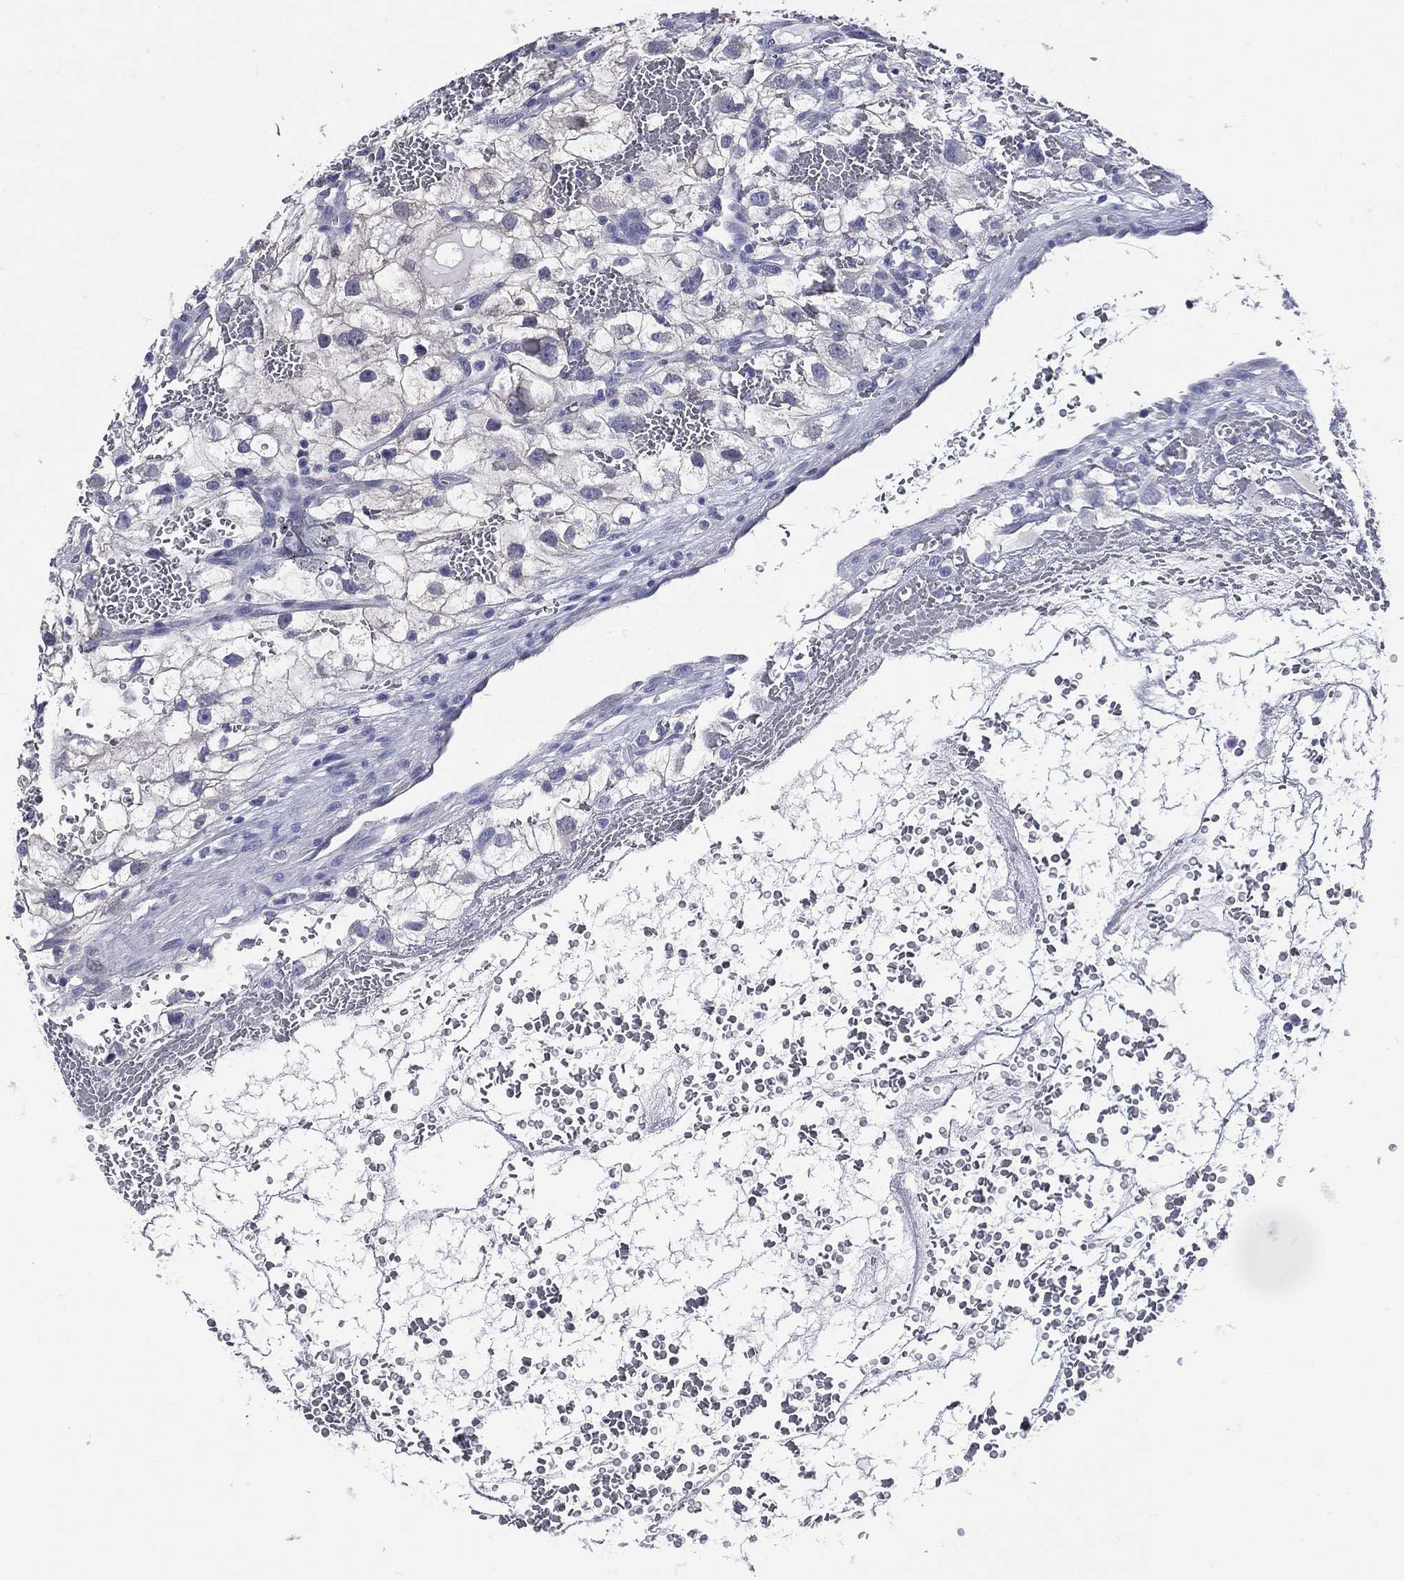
{"staining": {"intensity": "negative", "quantity": "none", "location": "none"}, "tissue": "renal cancer", "cell_type": "Tumor cells", "image_type": "cancer", "snomed": [{"axis": "morphology", "description": "Adenocarcinoma, NOS"}, {"axis": "topography", "description": "Kidney"}], "caption": "High magnification brightfield microscopy of renal cancer stained with DAB (3,3'-diaminobenzidine) (brown) and counterstained with hematoxylin (blue): tumor cells show no significant positivity.", "gene": "DPYS", "patient": {"sex": "male", "age": 59}}